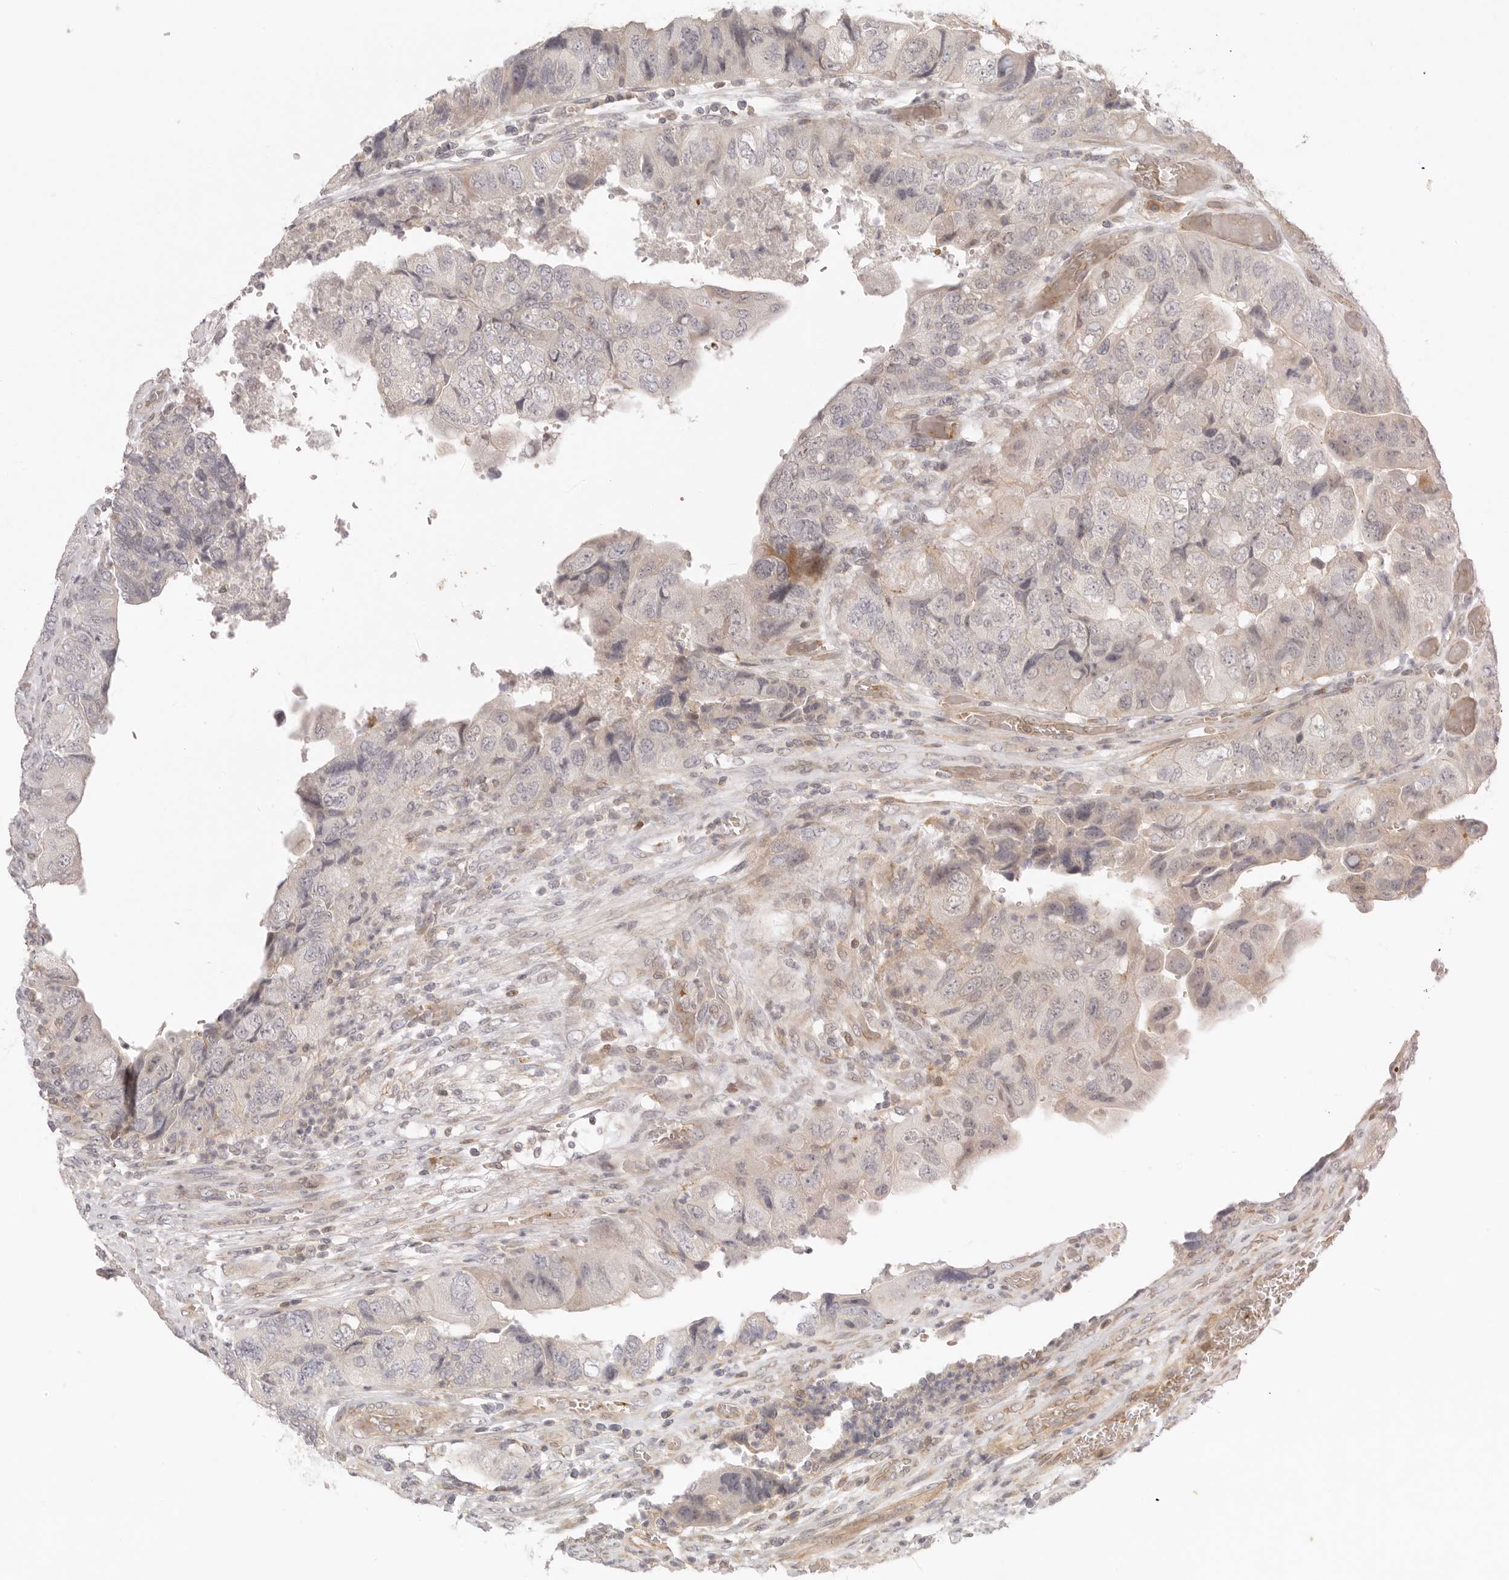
{"staining": {"intensity": "negative", "quantity": "none", "location": "none"}, "tissue": "colorectal cancer", "cell_type": "Tumor cells", "image_type": "cancer", "snomed": [{"axis": "morphology", "description": "Adenocarcinoma, NOS"}, {"axis": "topography", "description": "Rectum"}], "caption": "Colorectal cancer was stained to show a protein in brown. There is no significant staining in tumor cells. (Stains: DAB (3,3'-diaminobenzidine) IHC with hematoxylin counter stain, Microscopy: brightfield microscopy at high magnification).", "gene": "AHDC1", "patient": {"sex": "male", "age": 63}}